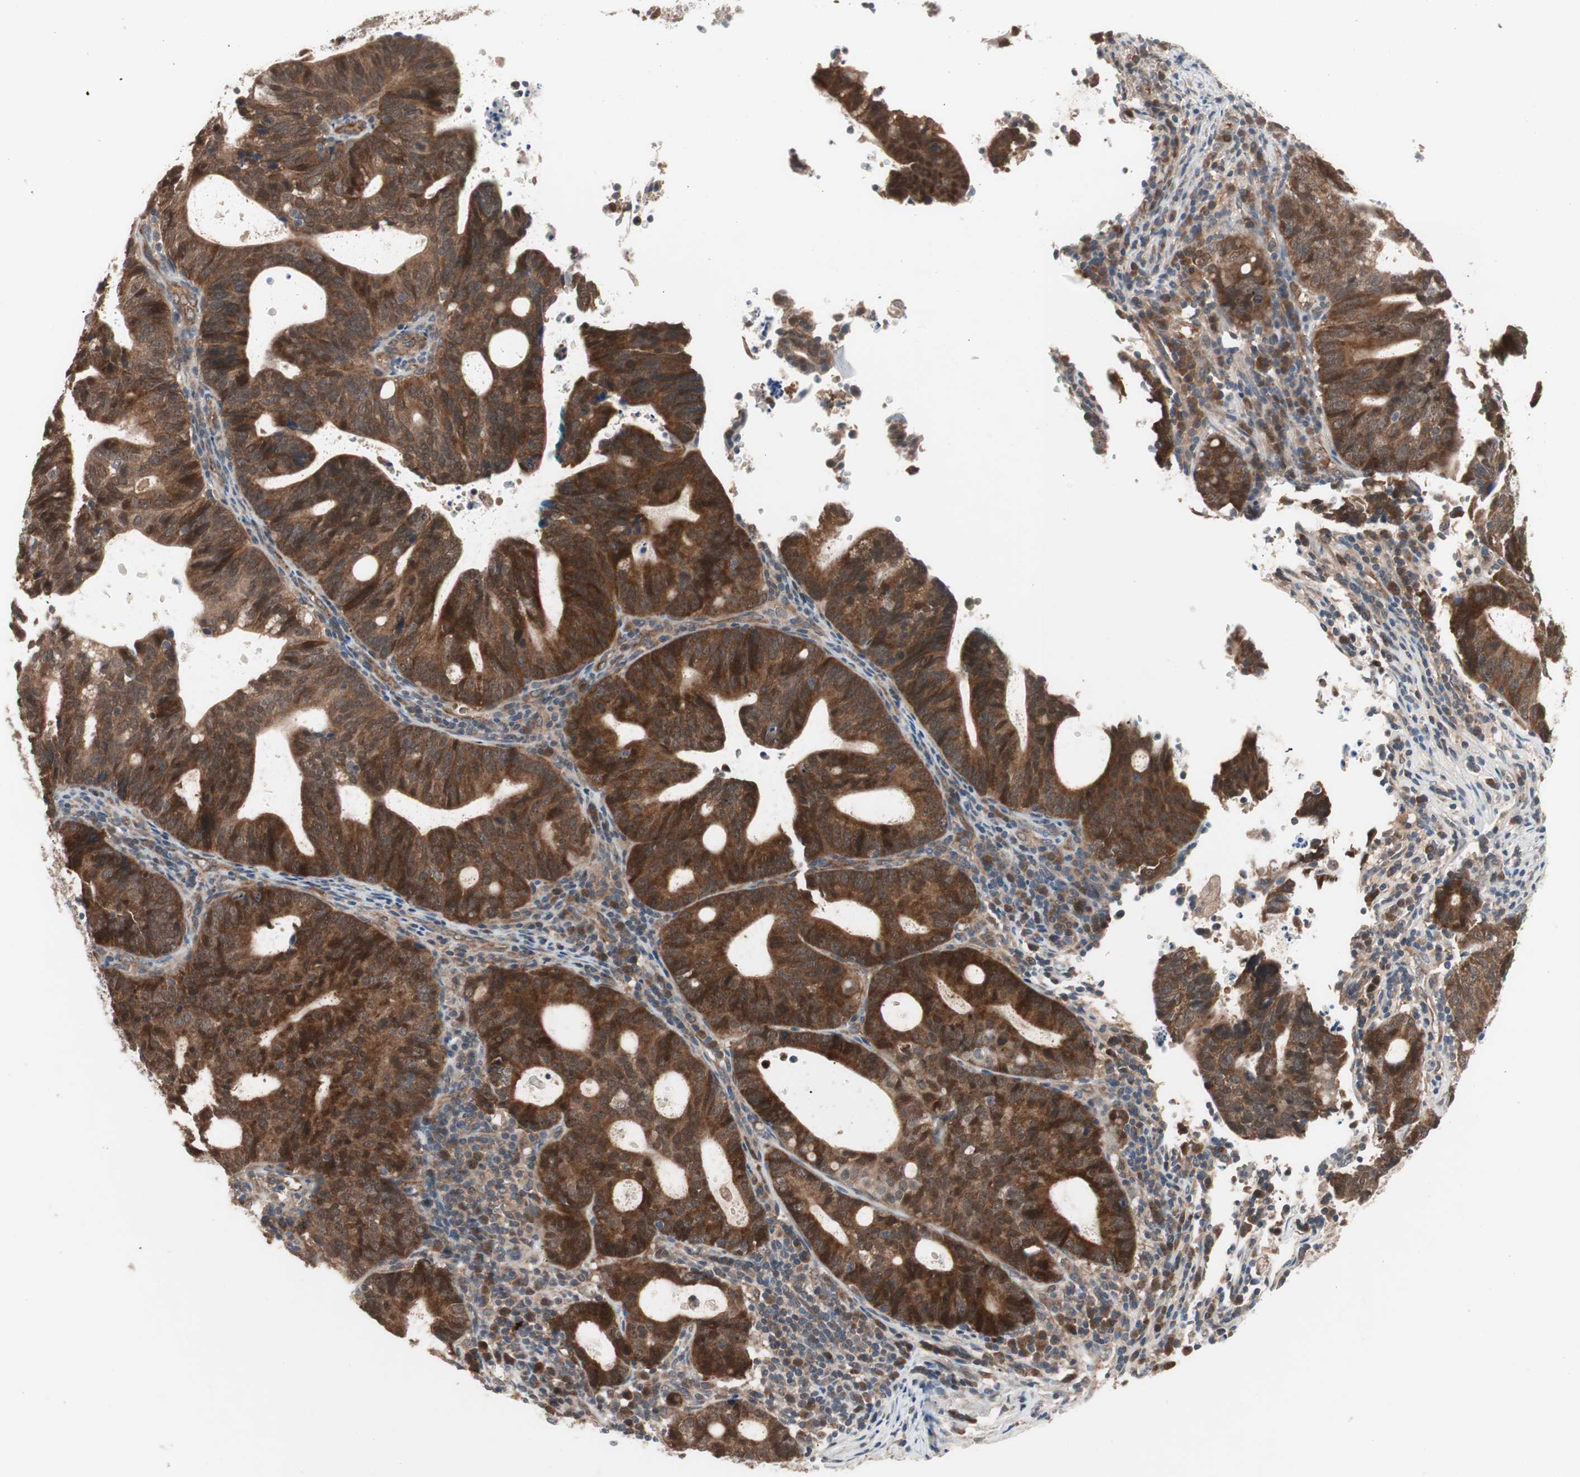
{"staining": {"intensity": "strong", "quantity": ">75%", "location": "cytoplasmic/membranous"}, "tissue": "endometrial cancer", "cell_type": "Tumor cells", "image_type": "cancer", "snomed": [{"axis": "morphology", "description": "Adenocarcinoma, NOS"}, {"axis": "topography", "description": "Uterus"}], "caption": "DAB immunohistochemical staining of endometrial cancer reveals strong cytoplasmic/membranous protein staining in about >75% of tumor cells.", "gene": "HMBS", "patient": {"sex": "female", "age": 83}}